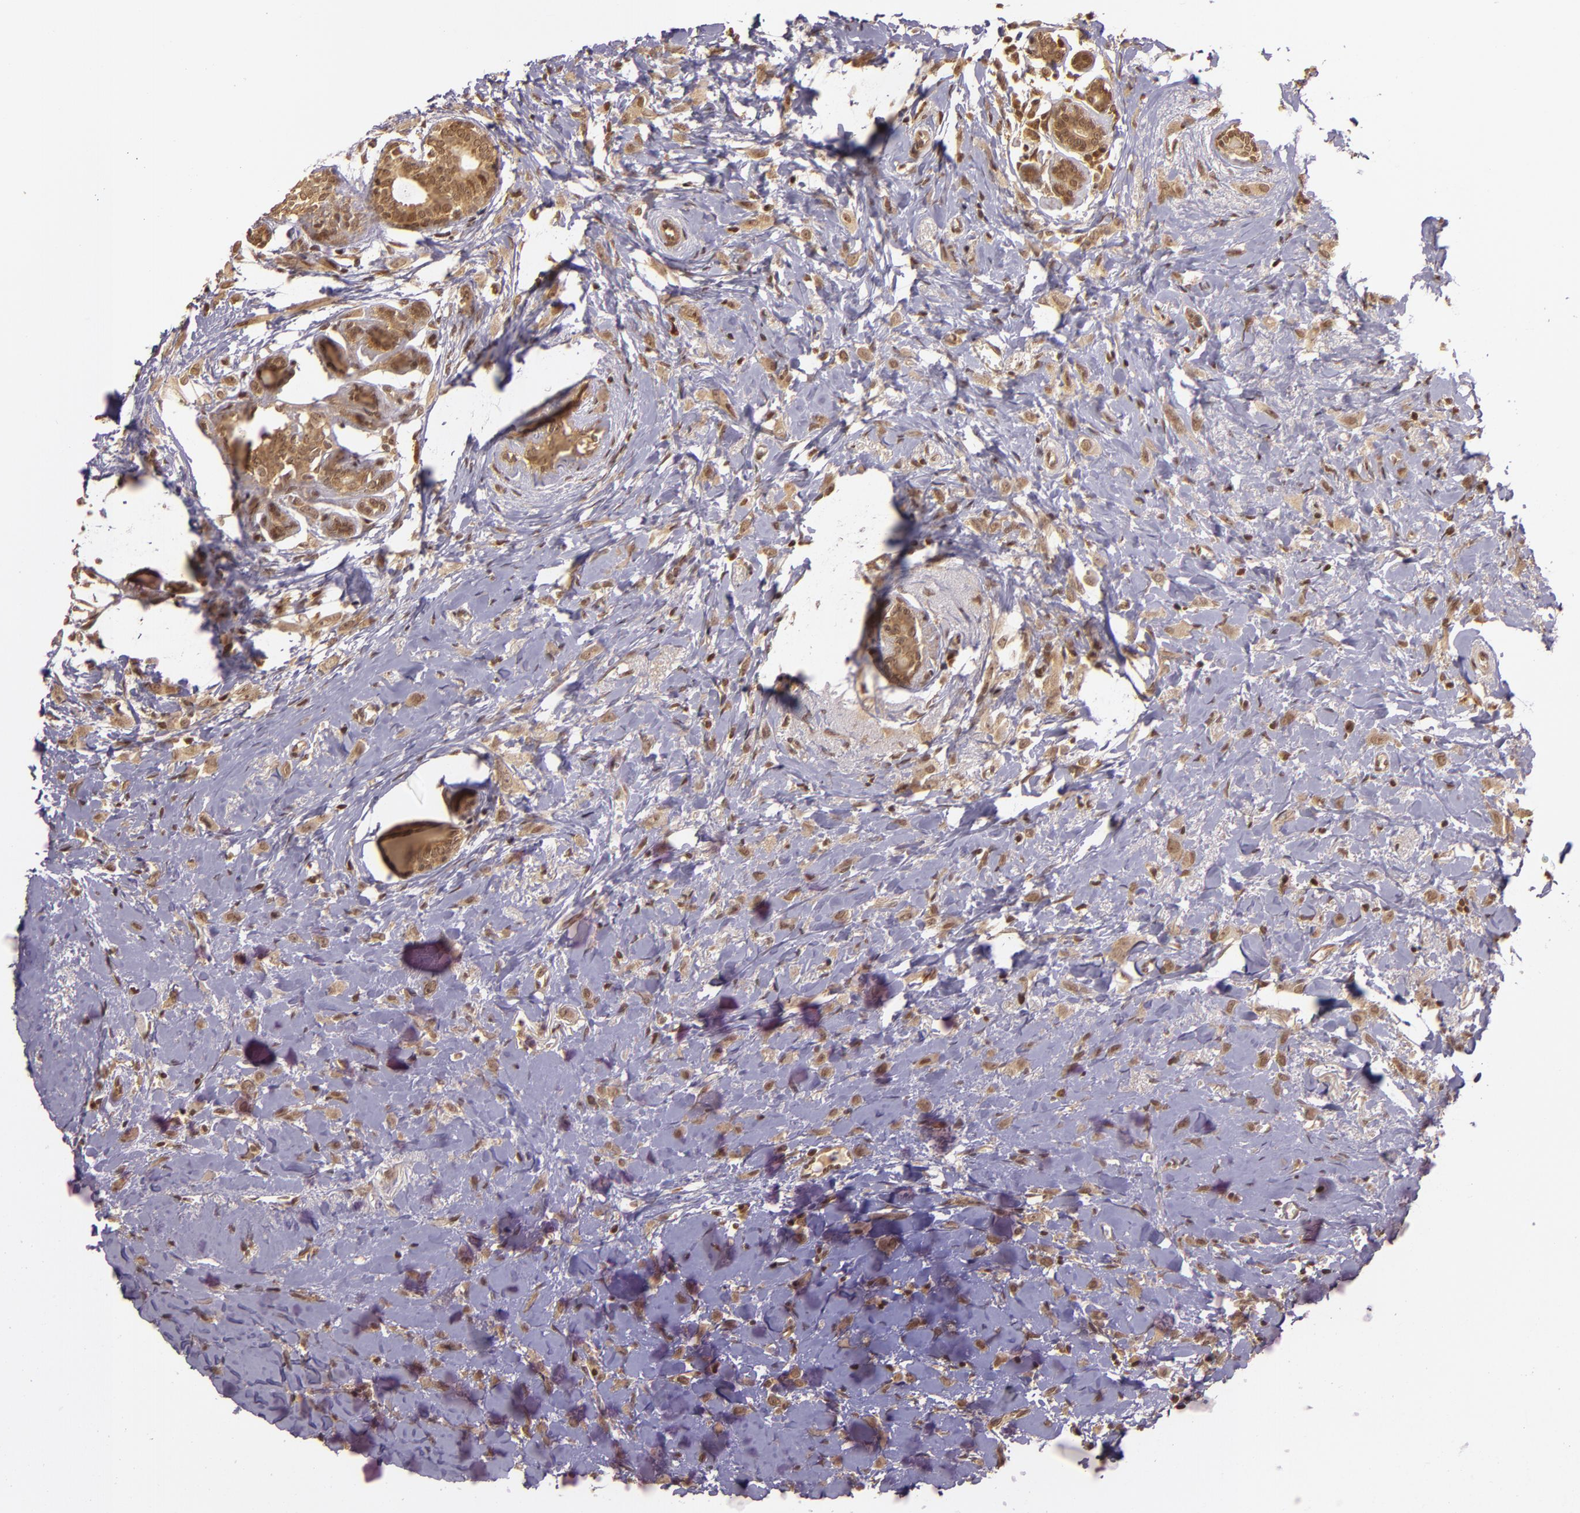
{"staining": {"intensity": "weak", "quantity": ">75%", "location": "cytoplasmic/membranous,nuclear"}, "tissue": "breast cancer", "cell_type": "Tumor cells", "image_type": "cancer", "snomed": [{"axis": "morphology", "description": "Lobular carcinoma"}, {"axis": "topography", "description": "Breast"}], "caption": "A high-resolution image shows immunohistochemistry (IHC) staining of breast cancer, which shows weak cytoplasmic/membranous and nuclear positivity in approximately >75% of tumor cells. Using DAB (brown) and hematoxylin (blue) stains, captured at high magnification using brightfield microscopy.", "gene": "TXNRD2", "patient": {"sex": "female", "age": 57}}